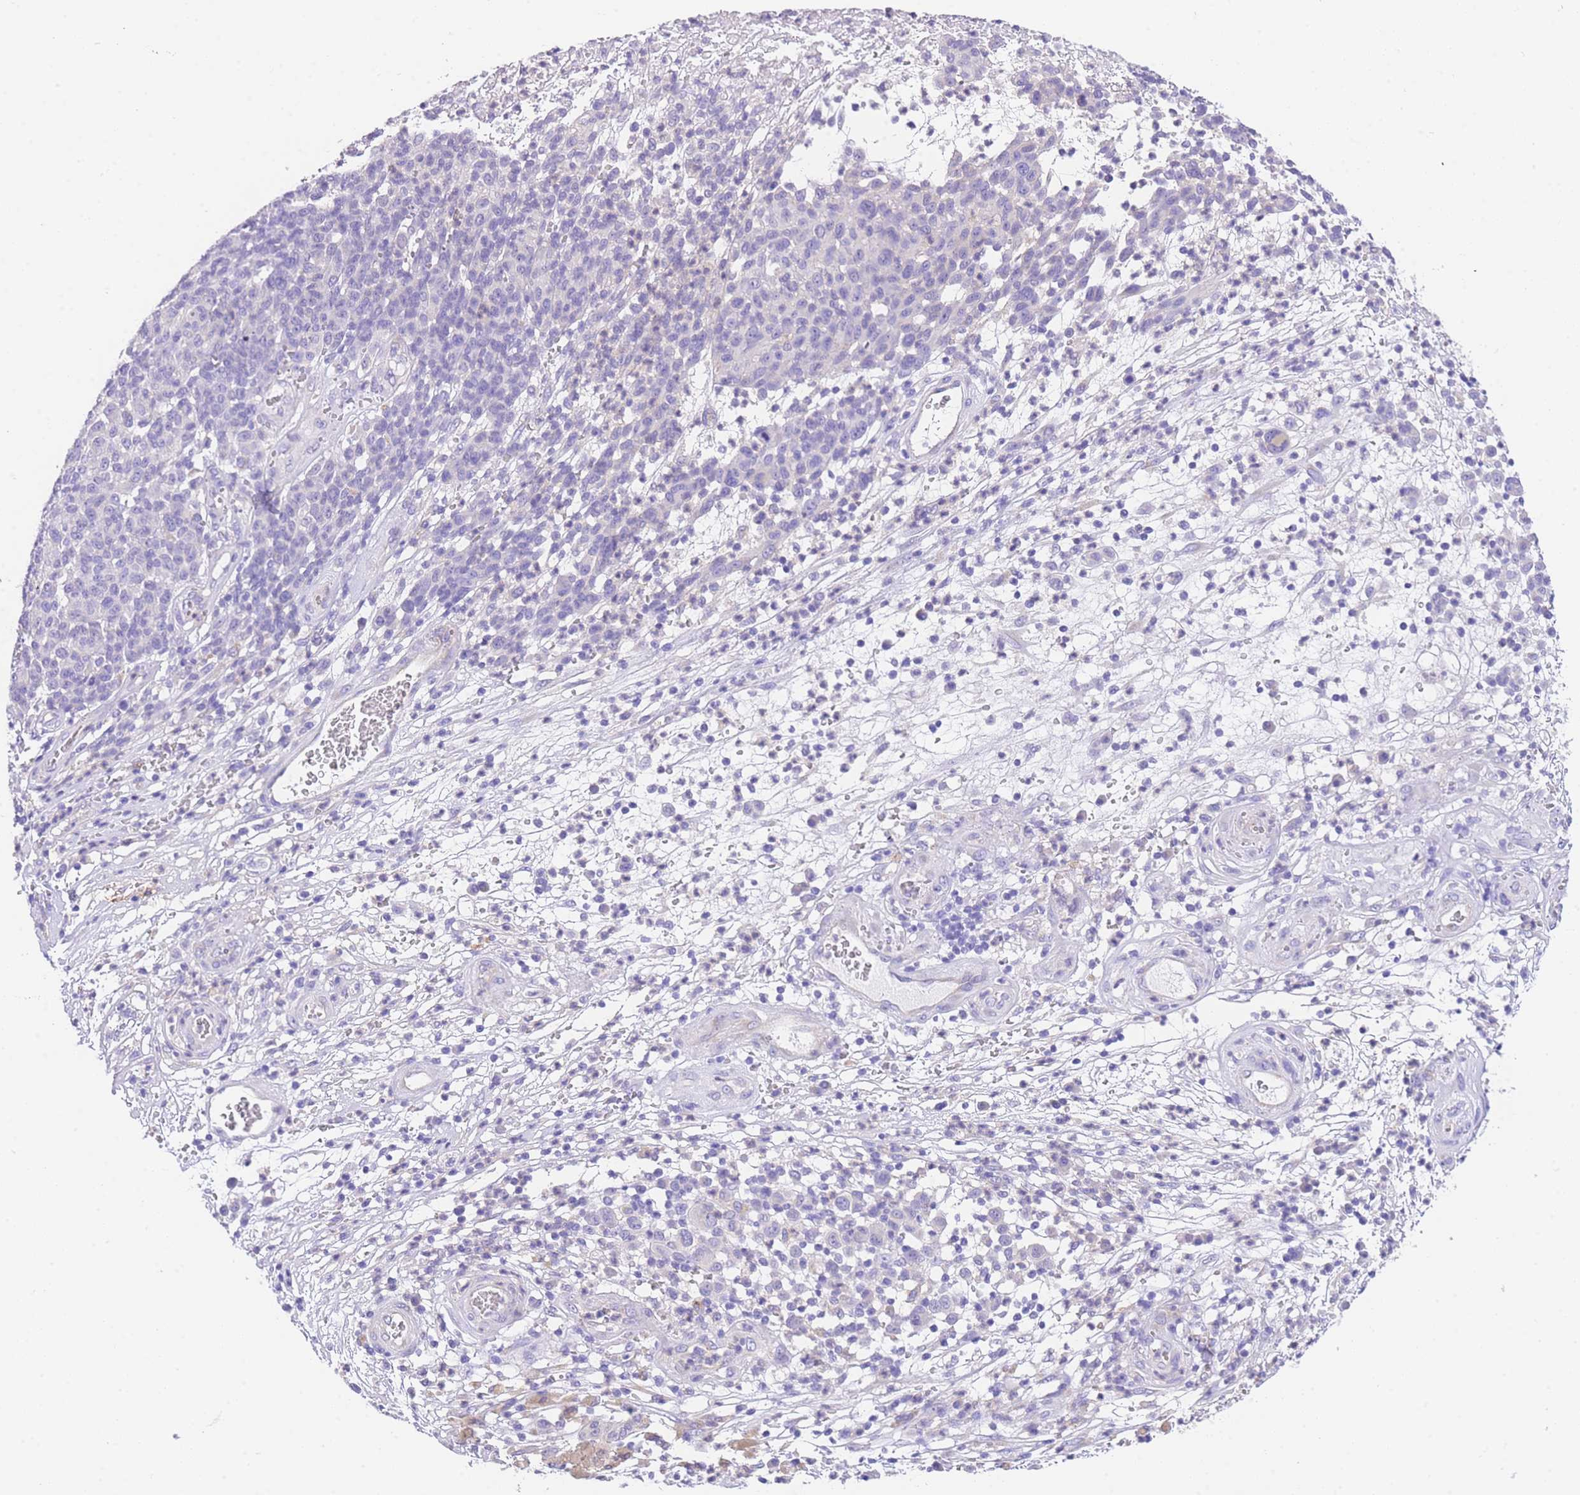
{"staining": {"intensity": "negative", "quantity": "none", "location": "none"}, "tissue": "melanoma", "cell_type": "Tumor cells", "image_type": "cancer", "snomed": [{"axis": "morphology", "description": "Malignant melanoma, NOS"}, {"axis": "topography", "description": "Skin"}], "caption": "A photomicrograph of human melanoma is negative for staining in tumor cells.", "gene": "EPN2", "patient": {"sex": "male", "age": 49}}